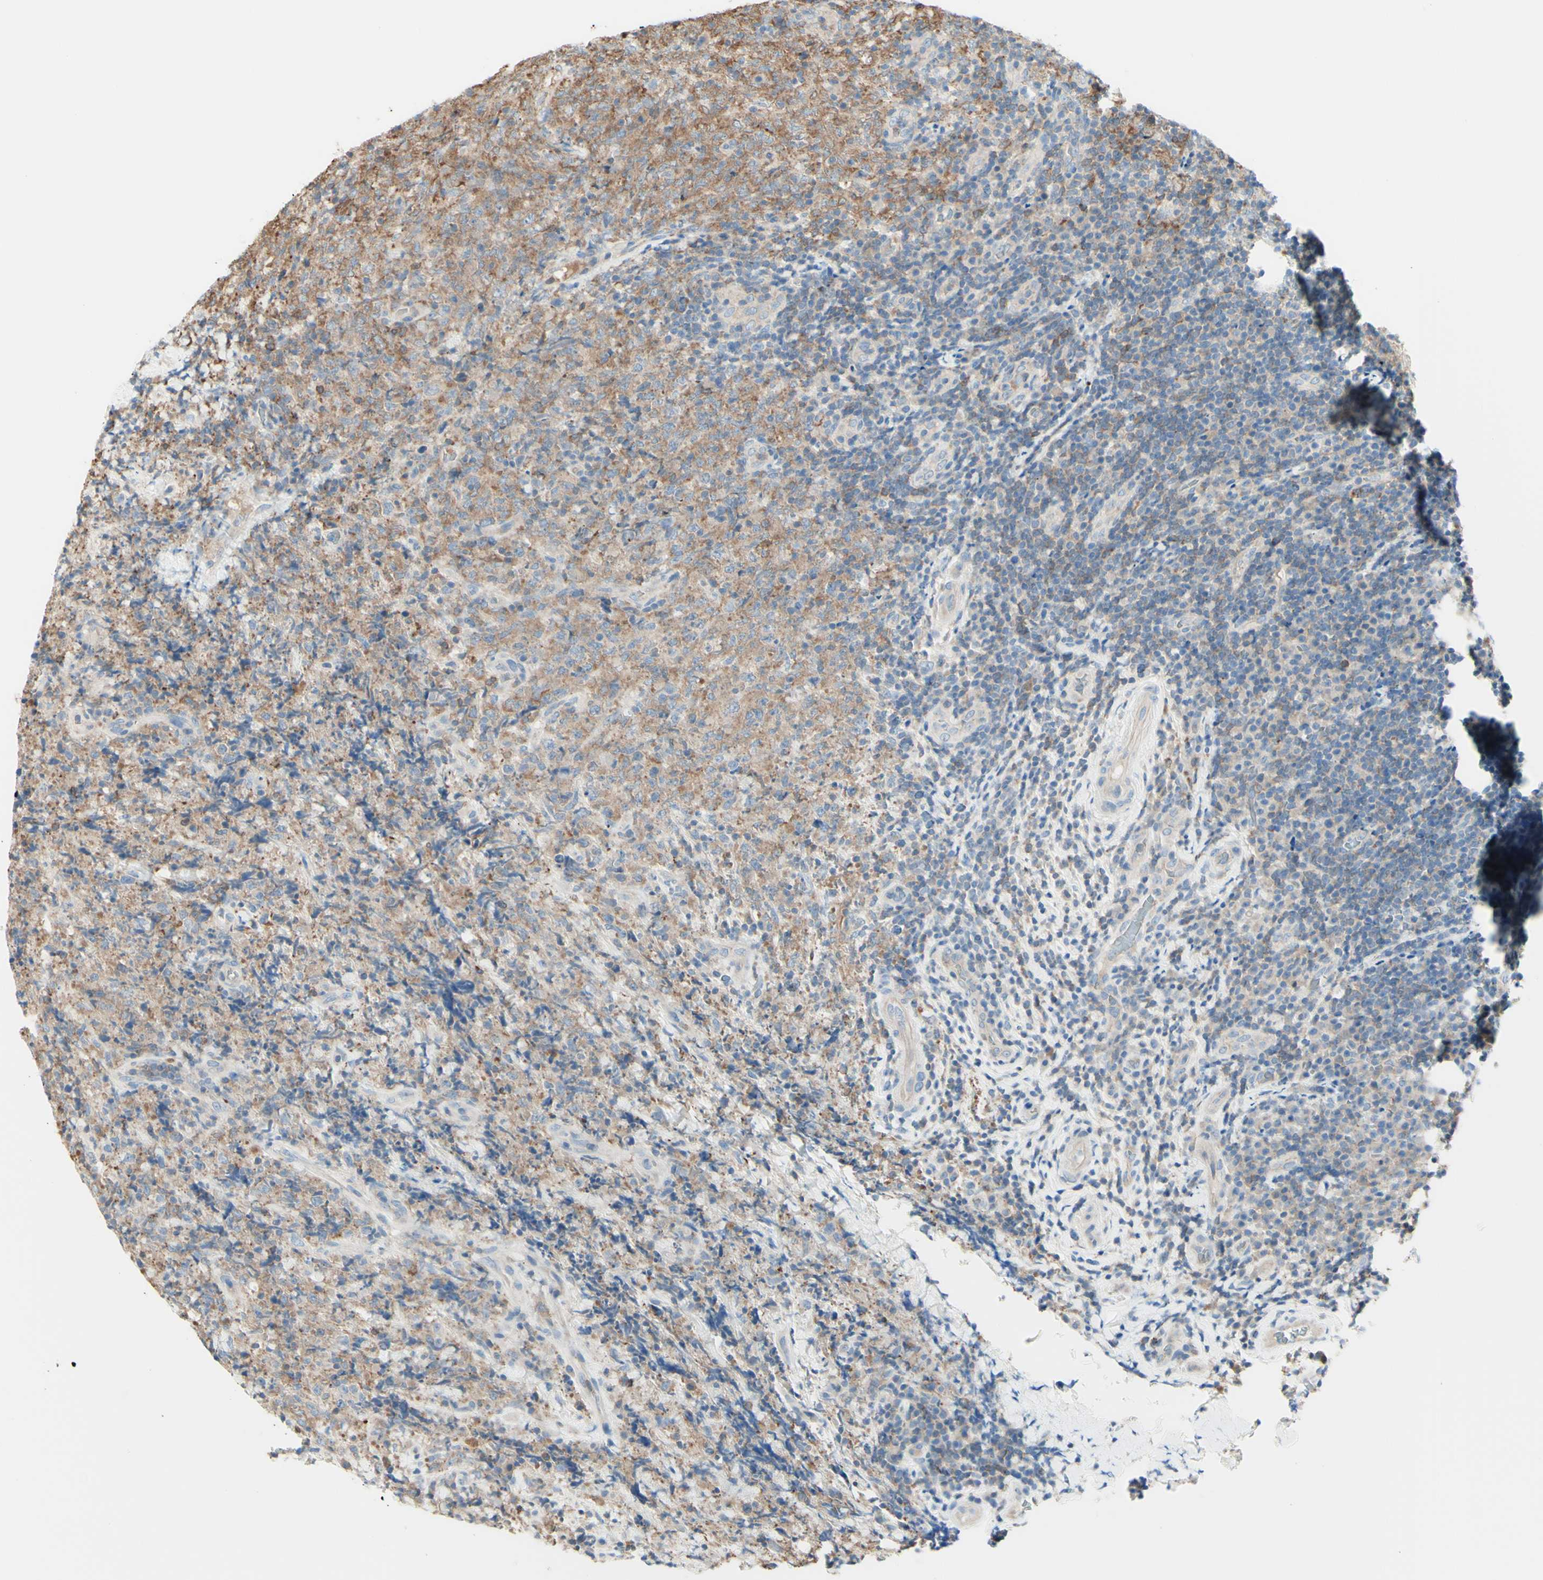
{"staining": {"intensity": "moderate", "quantity": "25%-75%", "location": "cytoplasmic/membranous"}, "tissue": "lymphoma", "cell_type": "Tumor cells", "image_type": "cancer", "snomed": [{"axis": "morphology", "description": "Malignant lymphoma, non-Hodgkin's type, High grade"}, {"axis": "topography", "description": "Tonsil"}], "caption": "This image demonstrates IHC staining of malignant lymphoma, non-Hodgkin's type (high-grade), with medium moderate cytoplasmic/membranous expression in approximately 25%-75% of tumor cells.", "gene": "MTM1", "patient": {"sex": "female", "age": 36}}